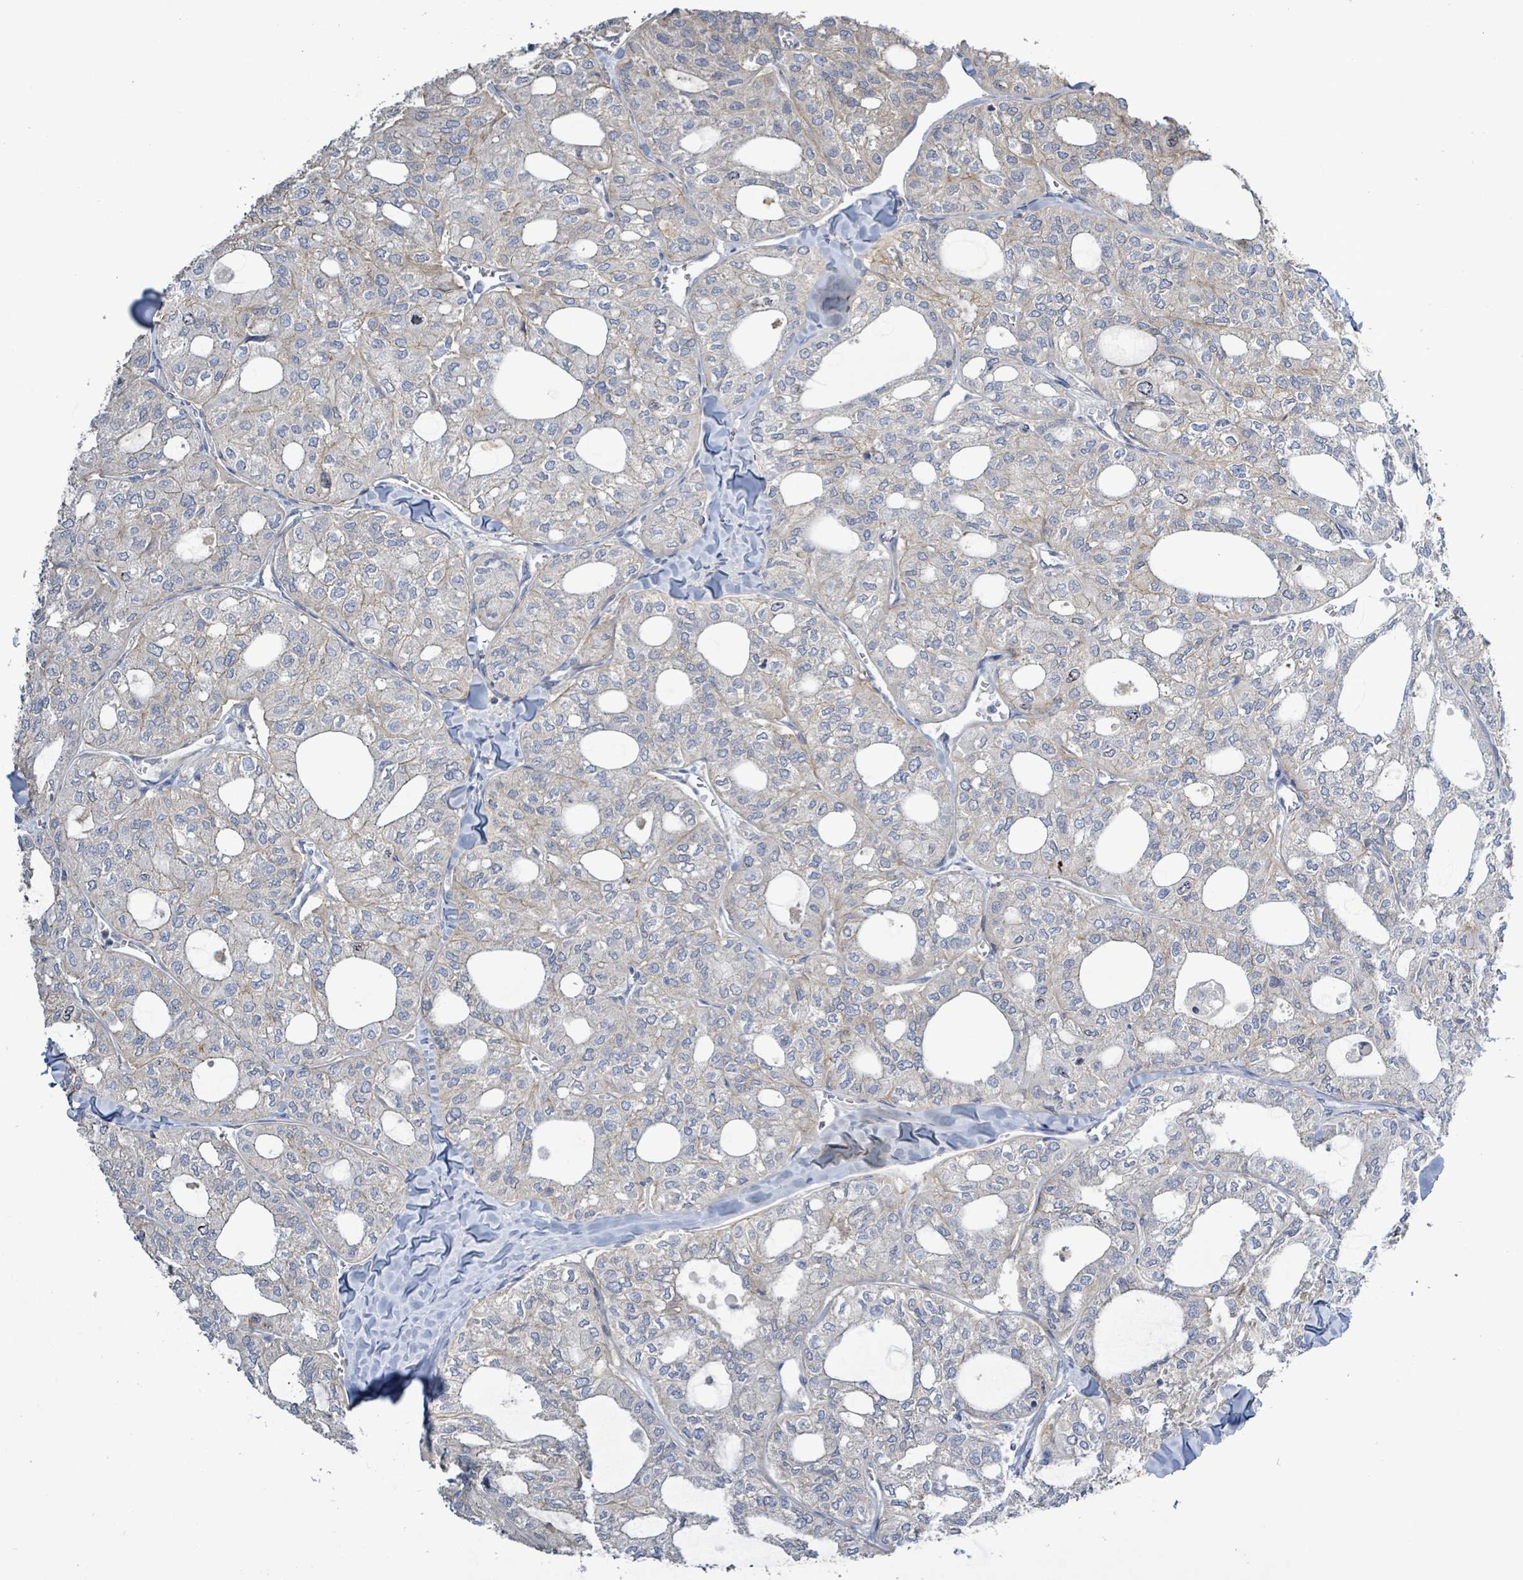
{"staining": {"intensity": "negative", "quantity": "none", "location": "none"}, "tissue": "thyroid cancer", "cell_type": "Tumor cells", "image_type": "cancer", "snomed": [{"axis": "morphology", "description": "Follicular adenoma carcinoma, NOS"}, {"axis": "topography", "description": "Thyroid gland"}], "caption": "Micrograph shows no protein staining in tumor cells of thyroid cancer (follicular adenoma carcinoma) tissue.", "gene": "KRAS", "patient": {"sex": "male", "age": 75}}